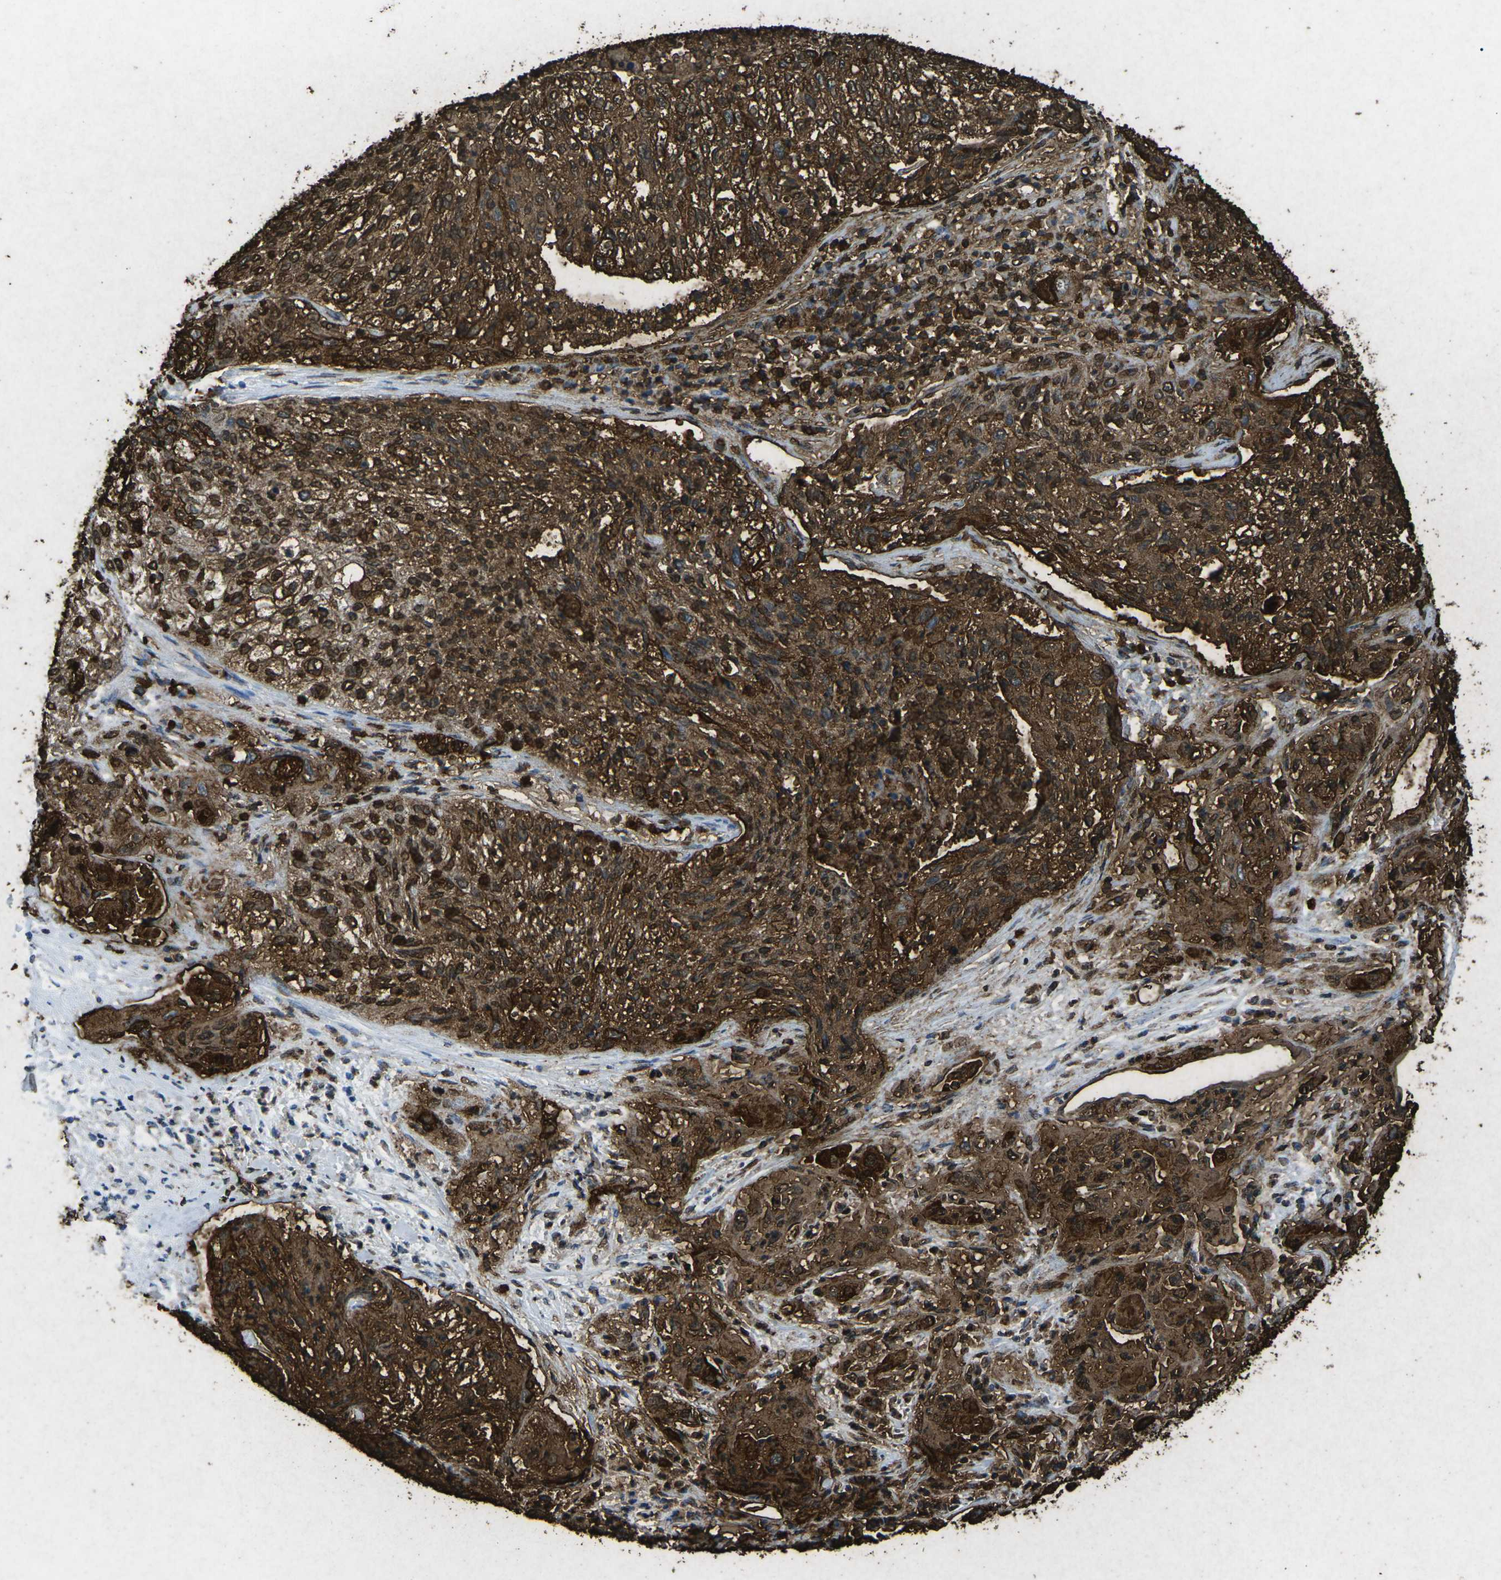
{"staining": {"intensity": "strong", "quantity": ">75%", "location": "cytoplasmic/membranous"}, "tissue": "lung cancer", "cell_type": "Tumor cells", "image_type": "cancer", "snomed": [{"axis": "morphology", "description": "Inflammation, NOS"}, {"axis": "morphology", "description": "Squamous cell carcinoma, NOS"}, {"axis": "topography", "description": "Lymph node"}, {"axis": "topography", "description": "Soft tissue"}, {"axis": "topography", "description": "Lung"}], "caption": "Strong cytoplasmic/membranous staining is identified in approximately >75% of tumor cells in lung squamous cell carcinoma.", "gene": "CTAGE1", "patient": {"sex": "male", "age": 66}}